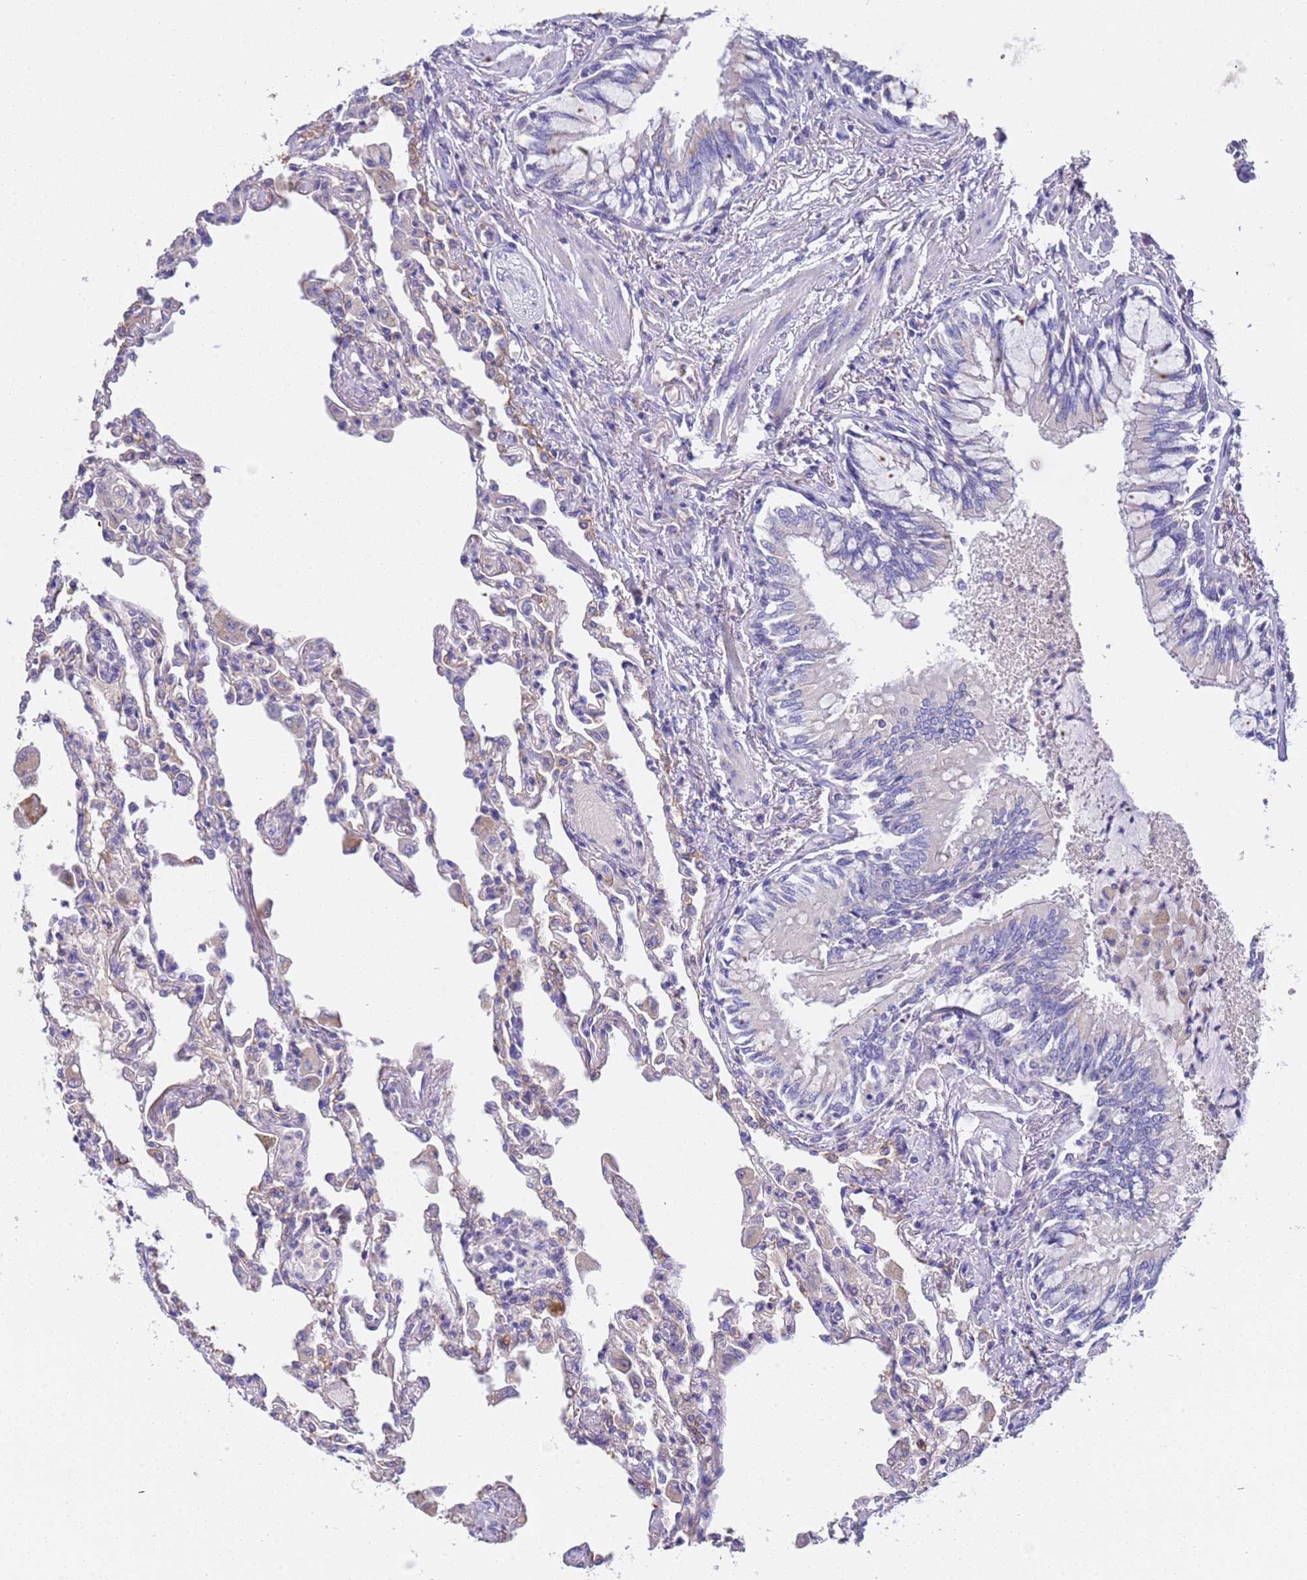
{"staining": {"intensity": "negative", "quantity": "none", "location": "none"}, "tissue": "lung", "cell_type": "Alveolar cells", "image_type": "normal", "snomed": [{"axis": "morphology", "description": "Normal tissue, NOS"}, {"axis": "topography", "description": "Bronchus"}, {"axis": "topography", "description": "Lung"}], "caption": "Alveolar cells show no significant expression in normal lung. Nuclei are stained in blue.", "gene": "SLC24A3", "patient": {"sex": "female", "age": 49}}